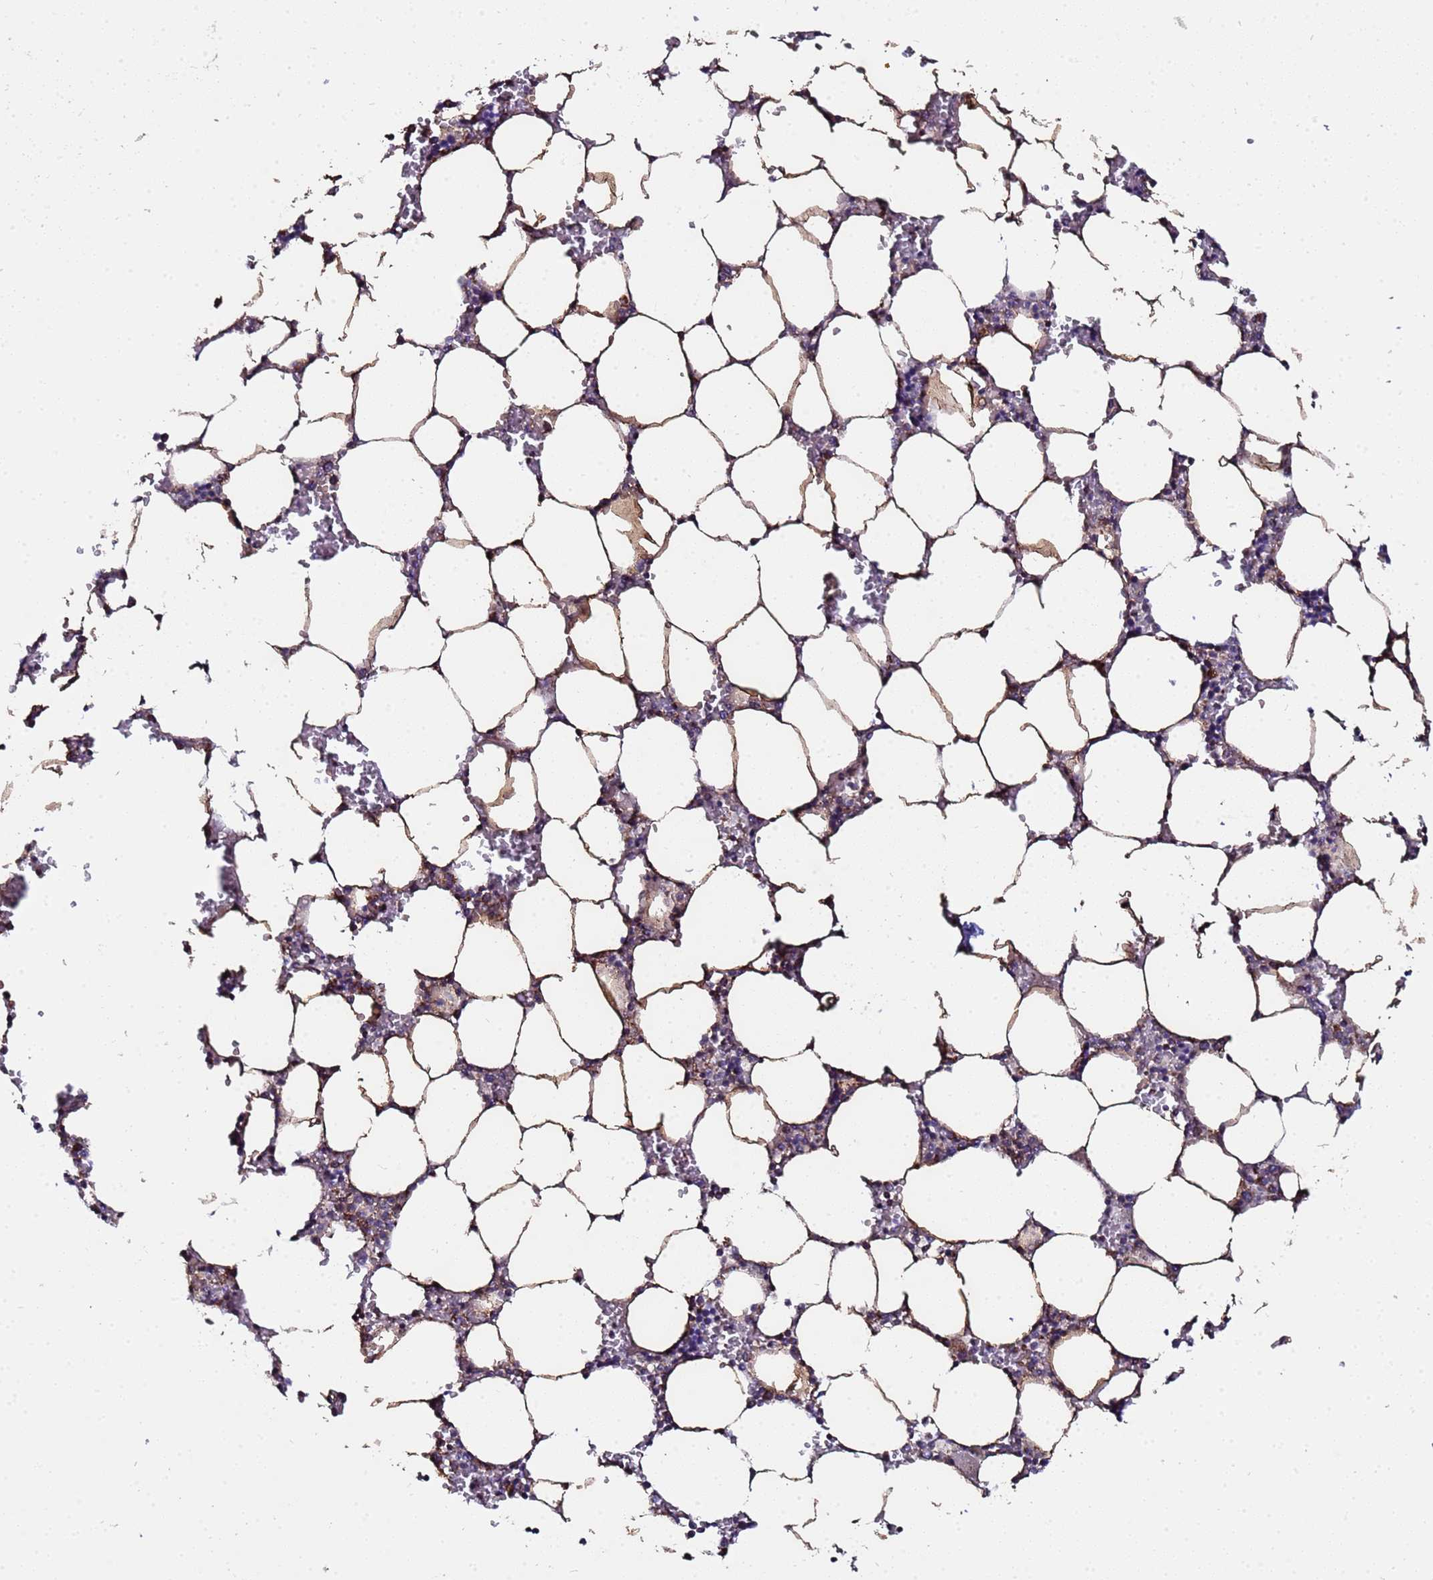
{"staining": {"intensity": "moderate", "quantity": "25%-75%", "location": "cytoplasmic/membranous"}, "tissue": "bone marrow", "cell_type": "Hematopoietic cells", "image_type": "normal", "snomed": [{"axis": "morphology", "description": "Normal tissue, NOS"}, {"axis": "topography", "description": "Bone marrow"}], "caption": "Moderate cytoplasmic/membranous positivity is present in approximately 25%-75% of hematopoietic cells in benign bone marrow.", "gene": "MRPS12", "patient": {"sex": "male", "age": 64}}